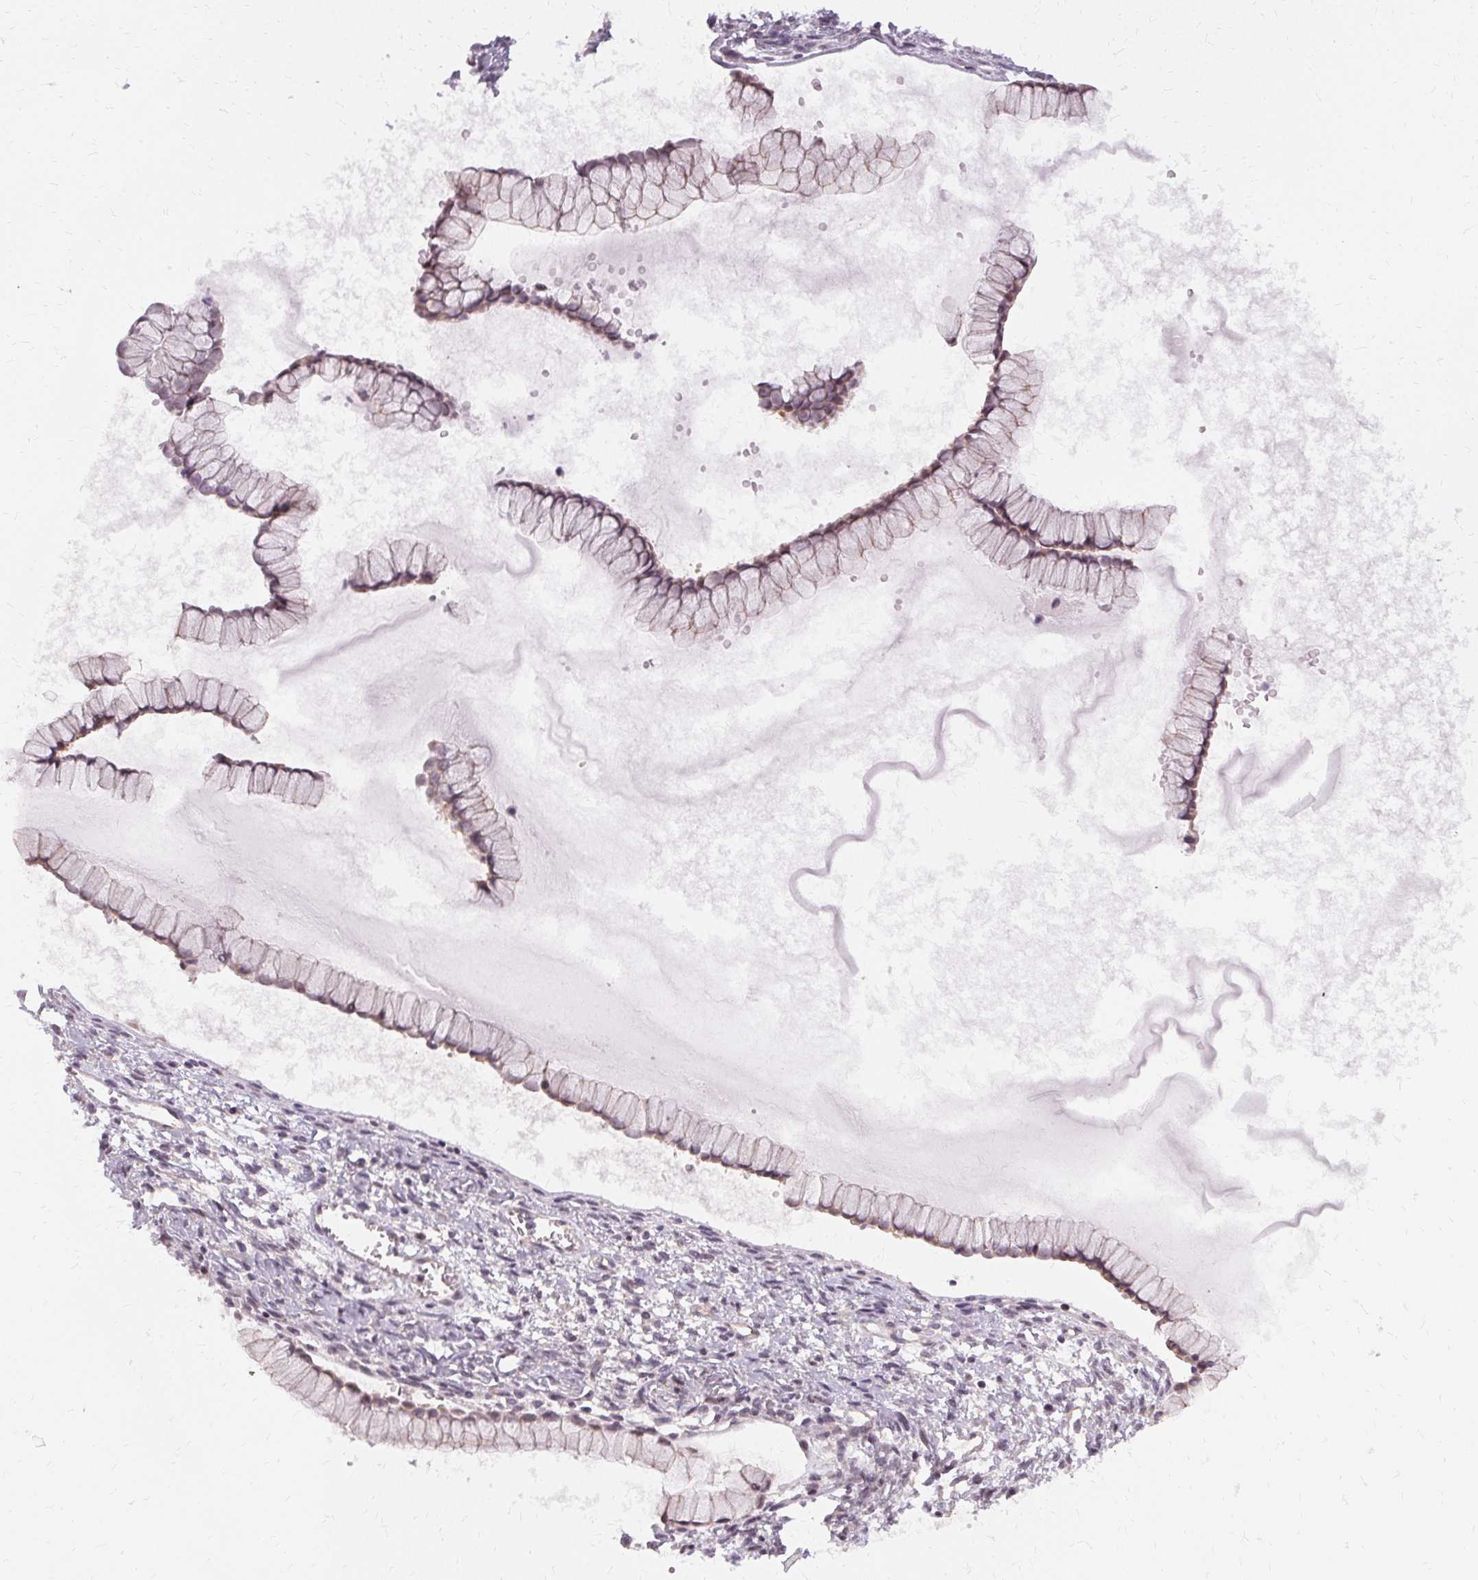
{"staining": {"intensity": "weak", "quantity": "25%-75%", "location": "cytoplasmic/membranous"}, "tissue": "ovarian cancer", "cell_type": "Tumor cells", "image_type": "cancer", "snomed": [{"axis": "morphology", "description": "Cystadenocarcinoma, mucinous, NOS"}, {"axis": "topography", "description": "Ovary"}], "caption": "Immunohistochemistry (IHC) photomicrograph of human ovarian cancer stained for a protein (brown), which reveals low levels of weak cytoplasmic/membranous staining in approximately 25%-75% of tumor cells.", "gene": "USP8", "patient": {"sex": "female", "age": 41}}